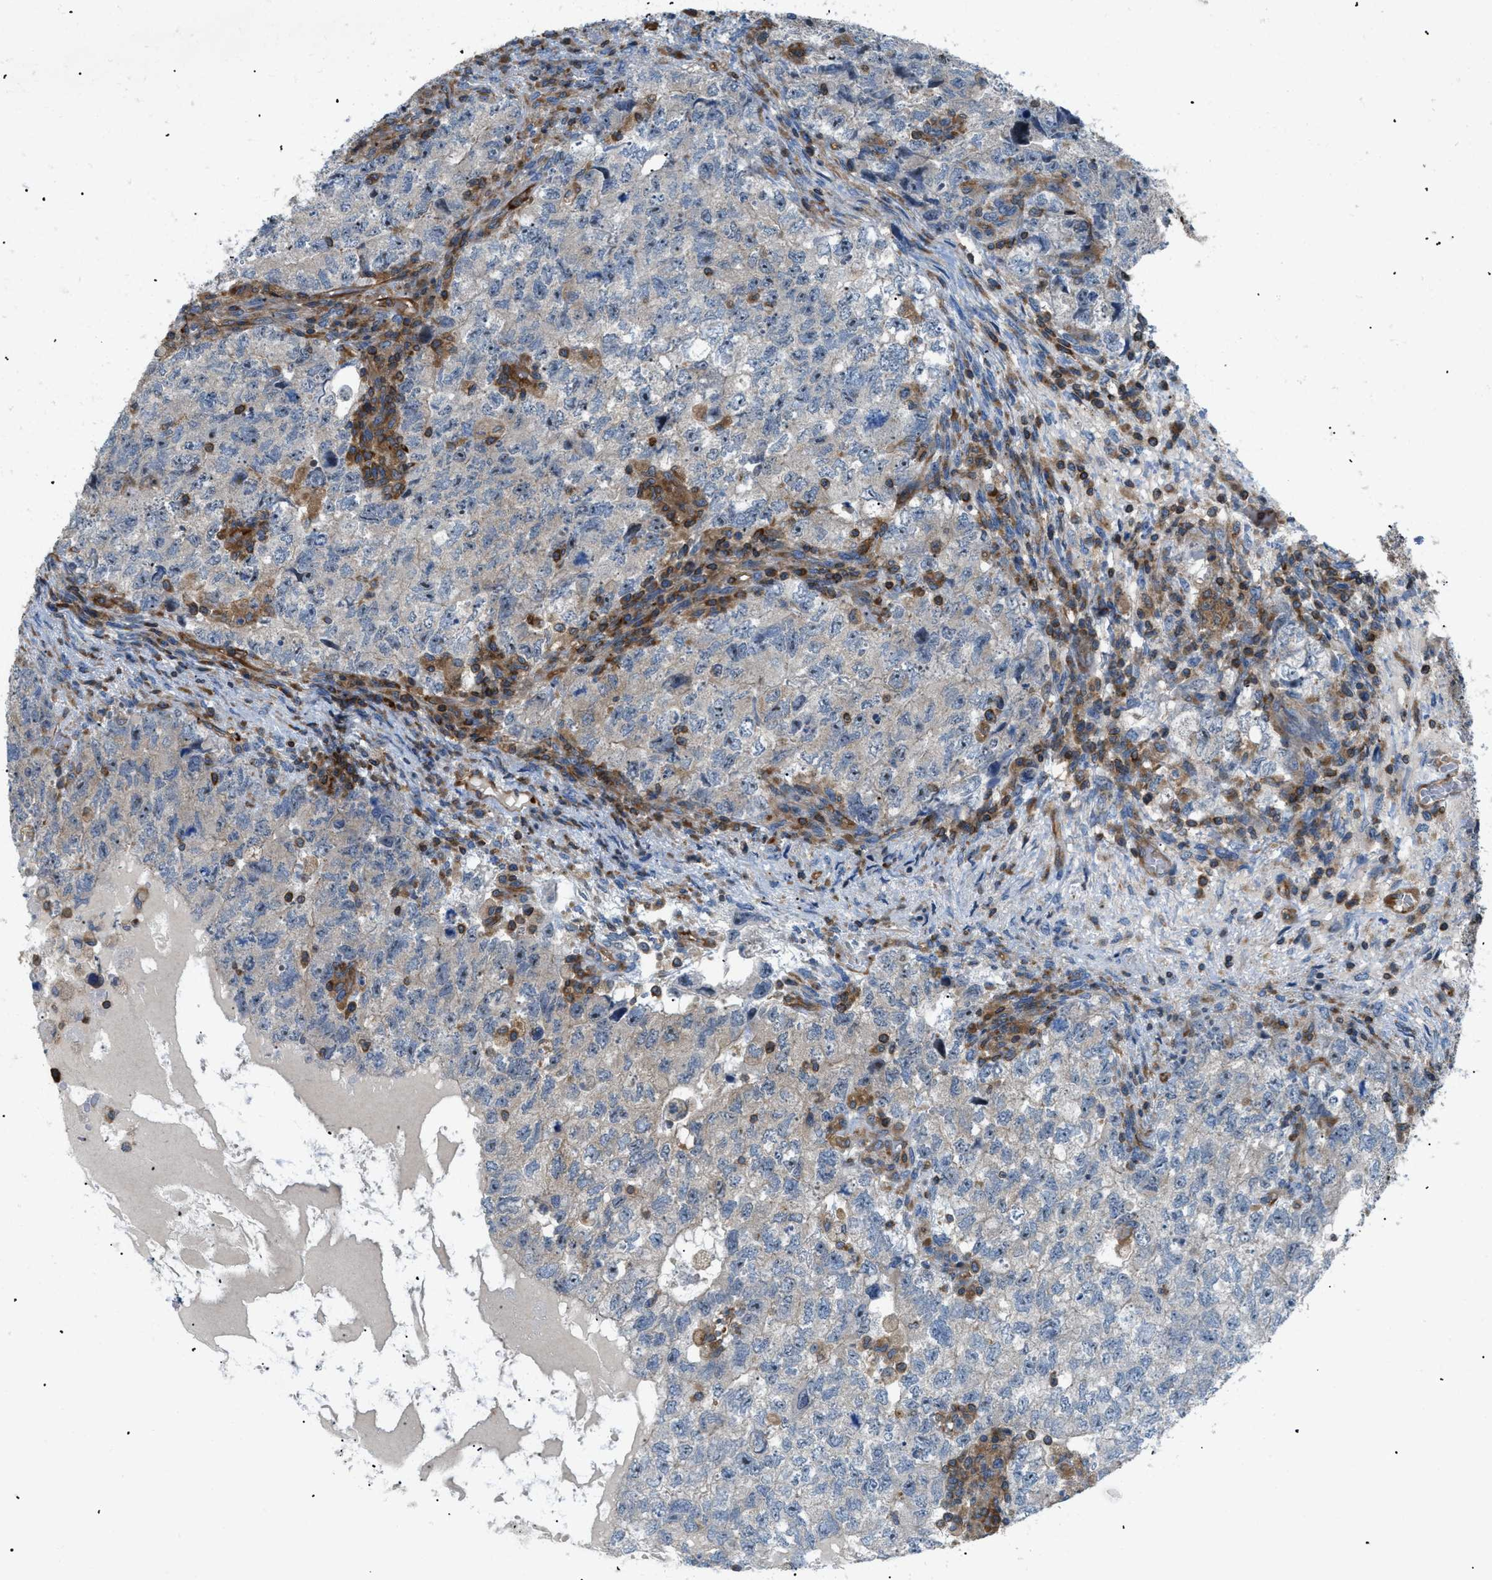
{"staining": {"intensity": "weak", "quantity": "<25%", "location": "cytoplasmic/membranous"}, "tissue": "testis cancer", "cell_type": "Tumor cells", "image_type": "cancer", "snomed": [{"axis": "morphology", "description": "Carcinoma, Embryonal, NOS"}, {"axis": "topography", "description": "Testis"}], "caption": "Testis embryonal carcinoma was stained to show a protein in brown. There is no significant expression in tumor cells. The staining was performed using DAB (3,3'-diaminobenzidine) to visualize the protein expression in brown, while the nuclei were stained in blue with hematoxylin (Magnification: 20x).", "gene": "ATP2A3", "patient": {"sex": "male", "age": 36}}